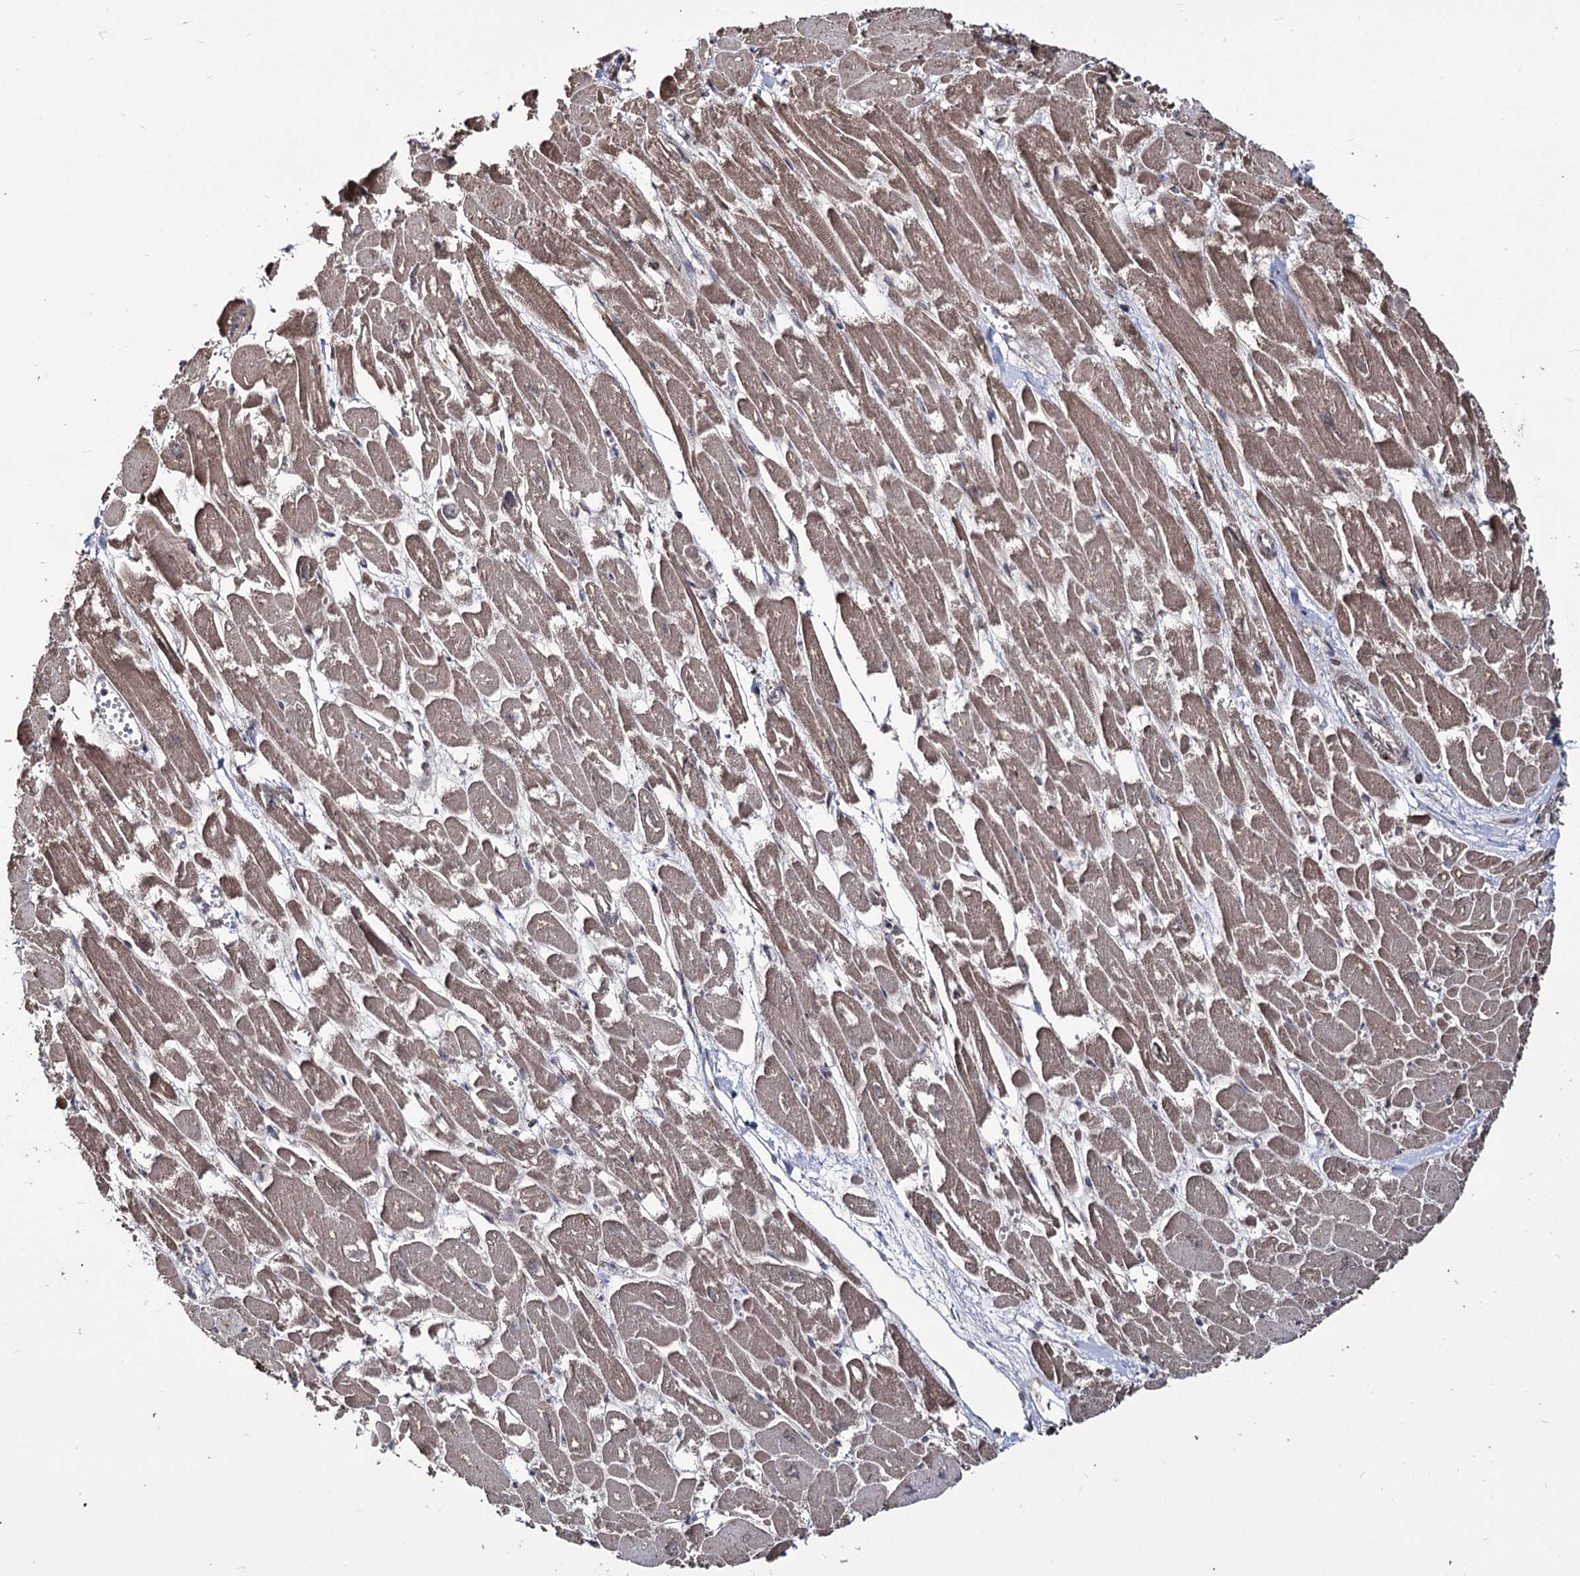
{"staining": {"intensity": "moderate", "quantity": ">75%", "location": "cytoplasmic/membranous"}, "tissue": "heart muscle", "cell_type": "Cardiomyocytes", "image_type": "normal", "snomed": [{"axis": "morphology", "description": "Normal tissue, NOS"}, {"axis": "topography", "description": "Heart"}], "caption": "Immunohistochemistry photomicrograph of normal heart muscle: human heart muscle stained using immunohistochemistry reveals medium levels of moderate protein expression localized specifically in the cytoplasmic/membranous of cardiomyocytes, appearing as a cytoplasmic/membranous brown color.", "gene": "CREB3L4", "patient": {"sex": "male", "age": 54}}